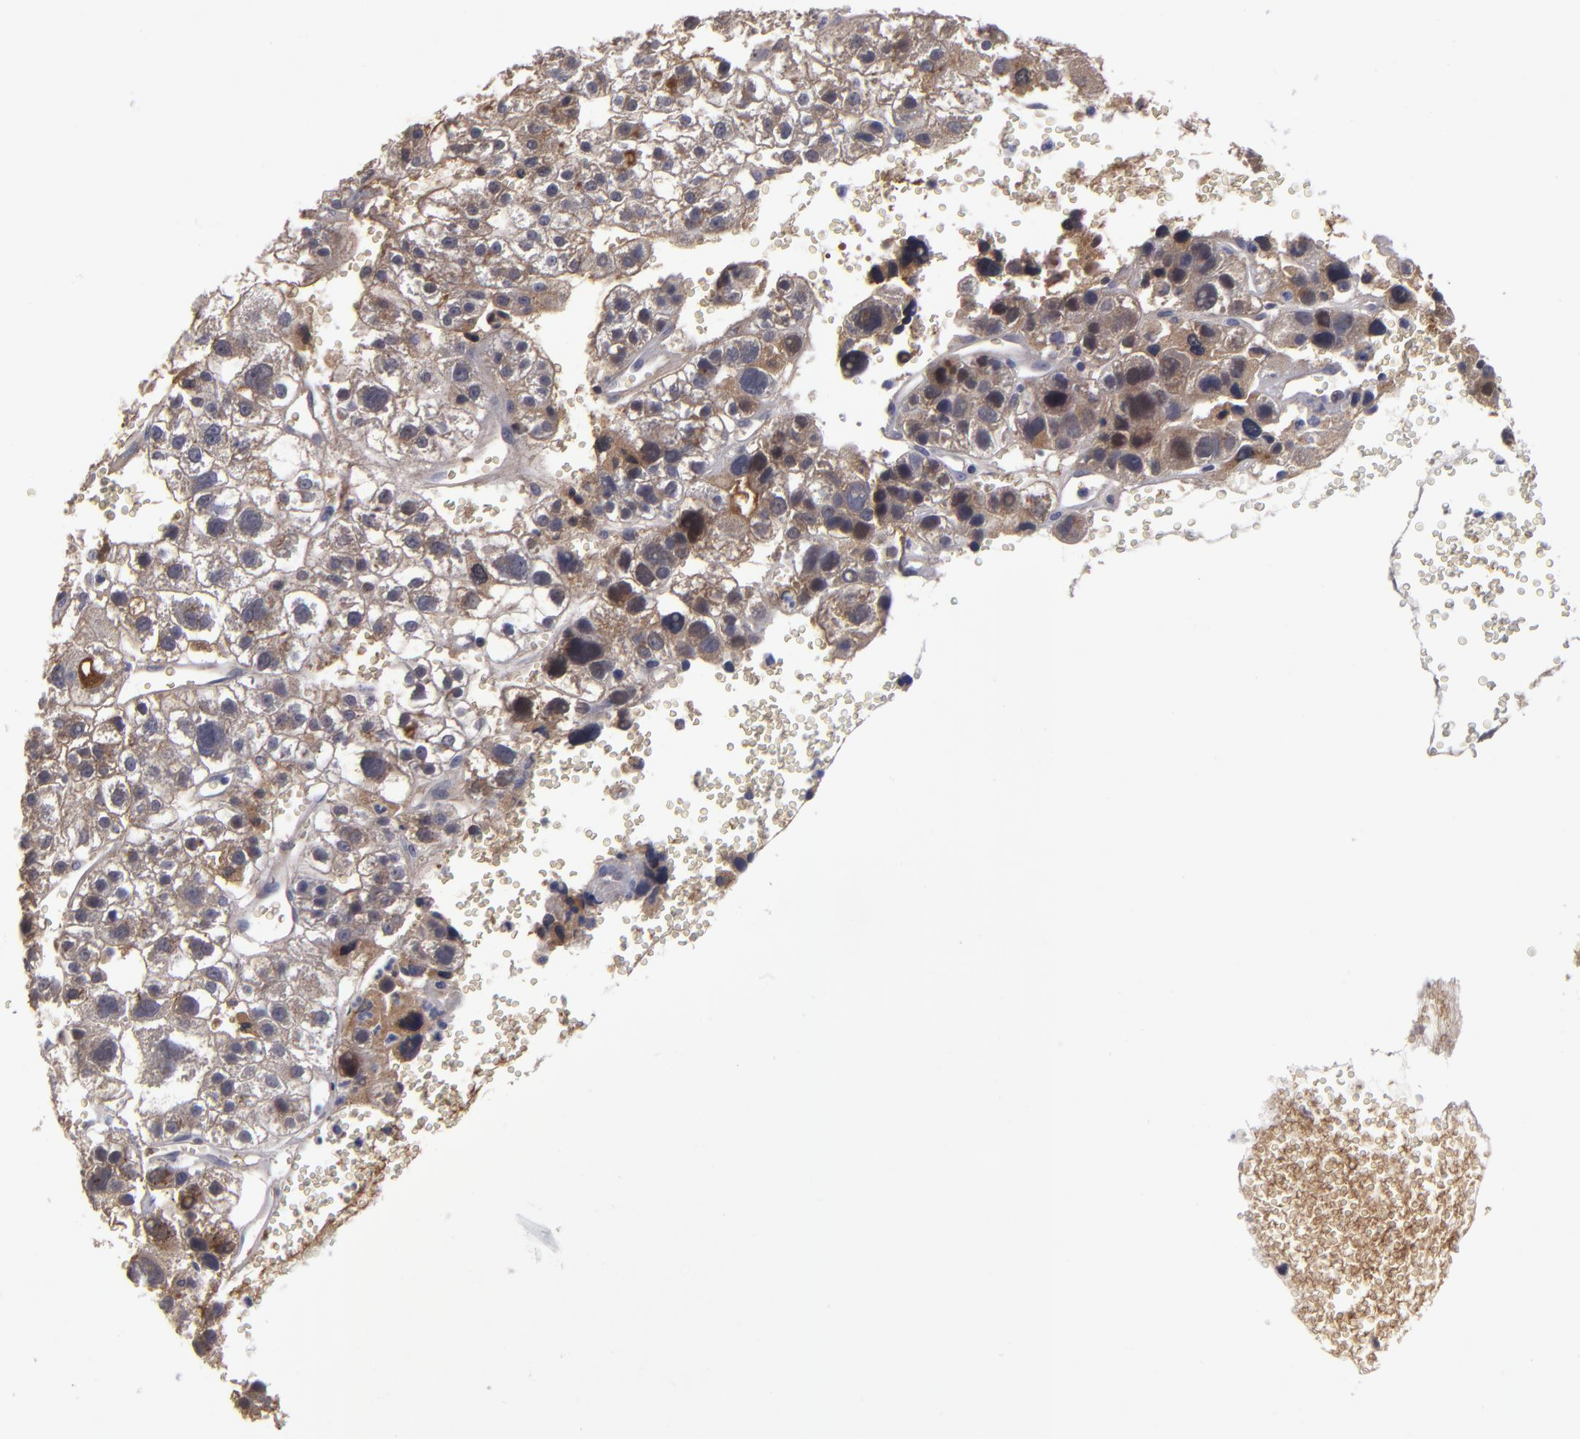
{"staining": {"intensity": "strong", "quantity": ">75%", "location": "cytoplasmic/membranous"}, "tissue": "liver cancer", "cell_type": "Tumor cells", "image_type": "cancer", "snomed": [{"axis": "morphology", "description": "Carcinoma, Hepatocellular, NOS"}, {"axis": "topography", "description": "Liver"}], "caption": "Tumor cells show strong cytoplasmic/membranous positivity in approximately >75% of cells in liver hepatocellular carcinoma. (DAB IHC with brightfield microscopy, high magnification).", "gene": "ITIH4", "patient": {"sex": "female", "age": 85}}